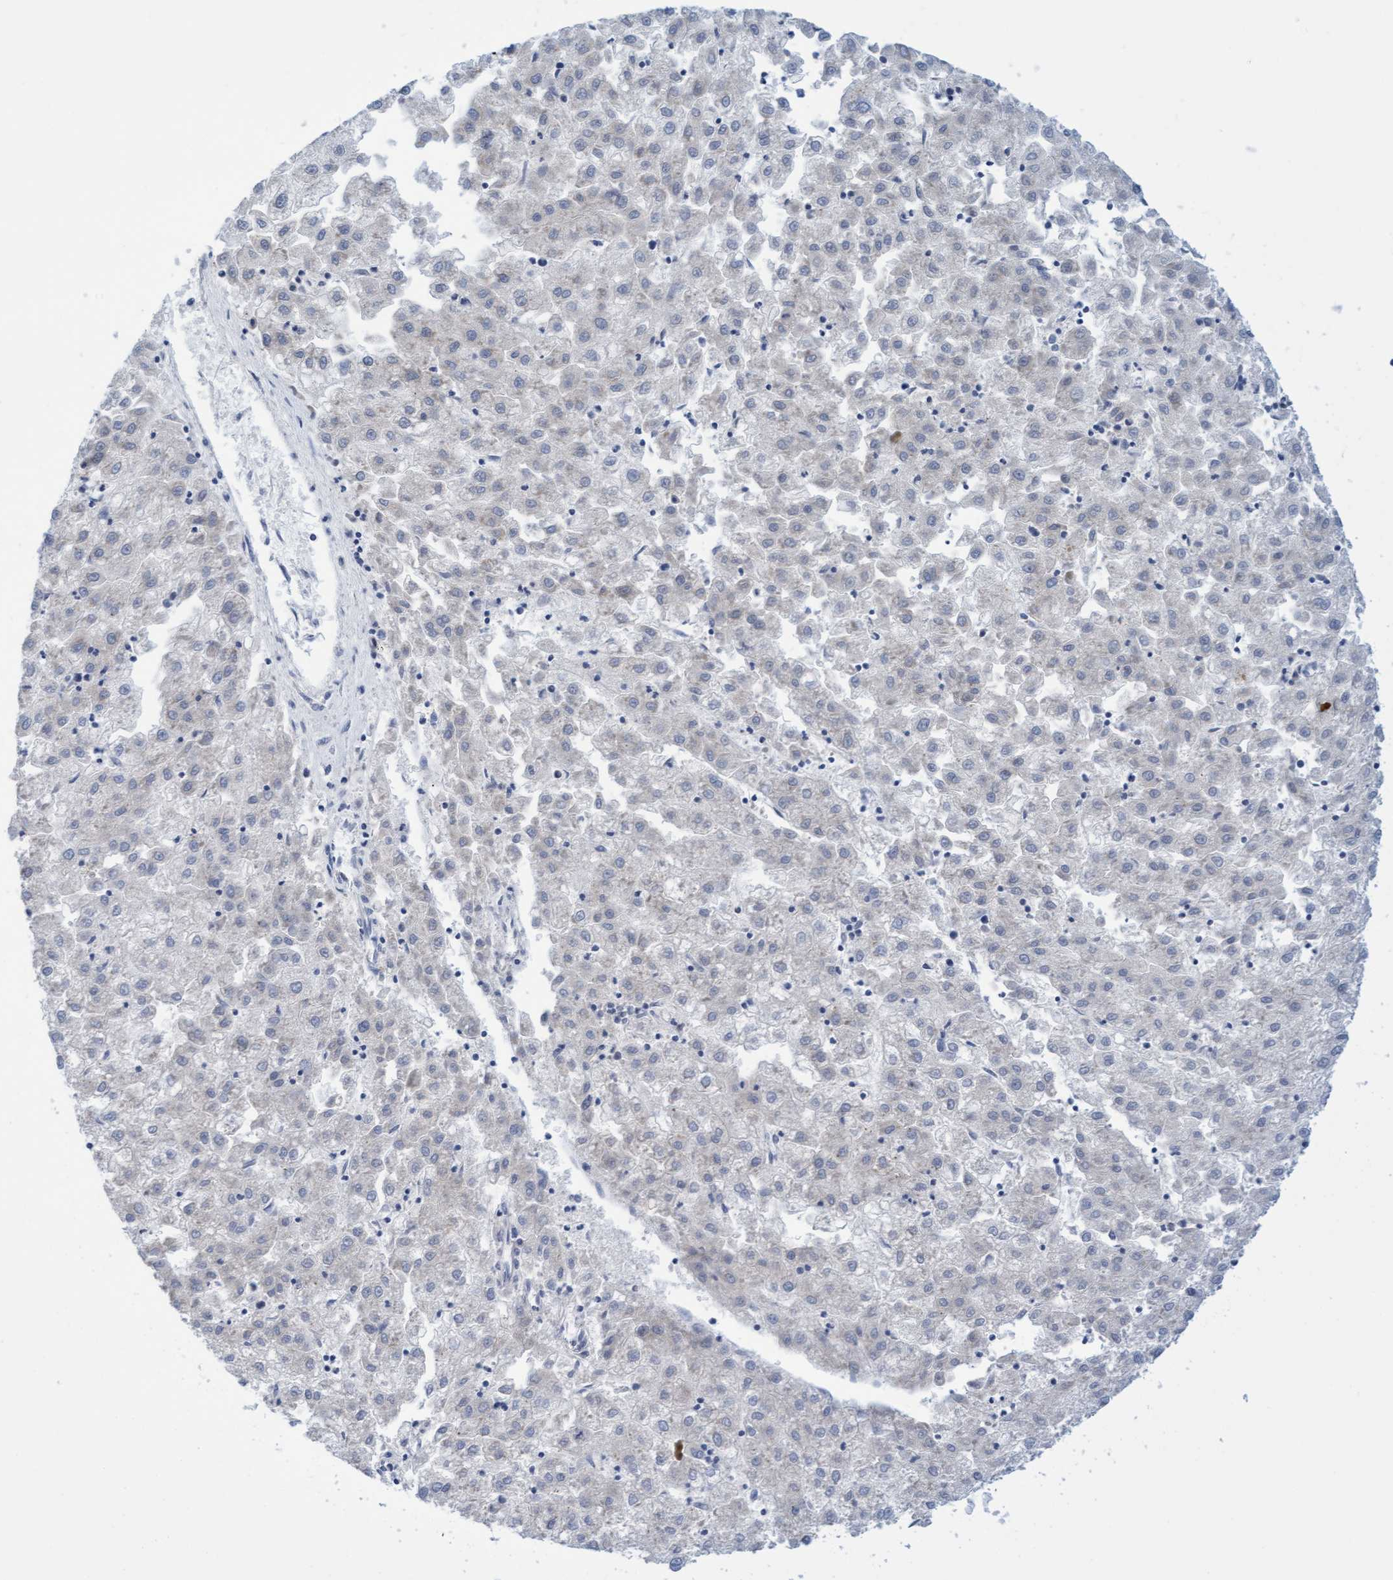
{"staining": {"intensity": "negative", "quantity": "none", "location": "none"}, "tissue": "liver cancer", "cell_type": "Tumor cells", "image_type": "cancer", "snomed": [{"axis": "morphology", "description": "Carcinoma, Hepatocellular, NOS"}, {"axis": "topography", "description": "Liver"}], "caption": "A high-resolution image shows IHC staining of liver hepatocellular carcinoma, which reveals no significant expression in tumor cells.", "gene": "AMZ2", "patient": {"sex": "male", "age": 72}}